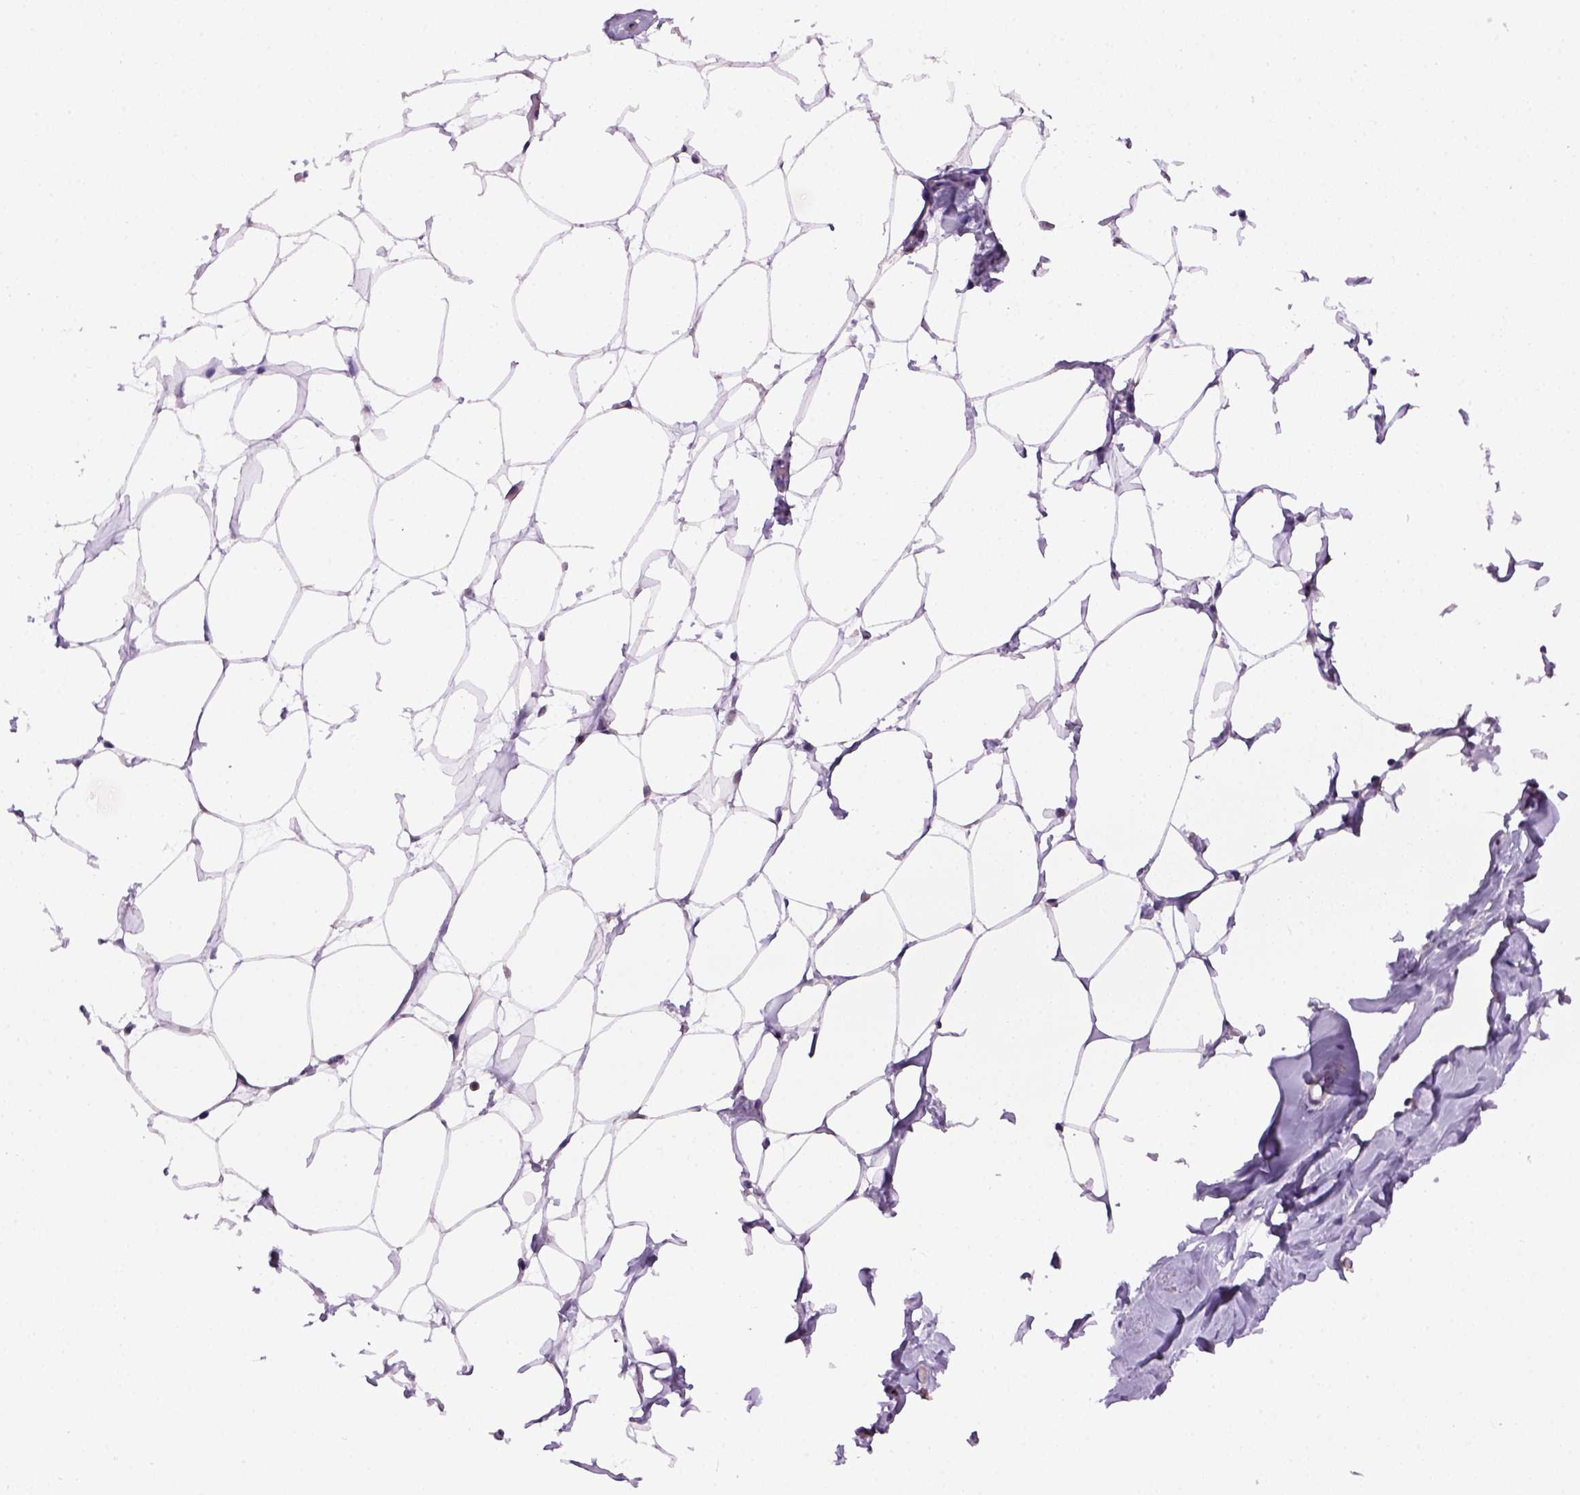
{"staining": {"intensity": "negative", "quantity": "none", "location": "none"}, "tissue": "breast", "cell_type": "Adipocytes", "image_type": "normal", "snomed": [{"axis": "morphology", "description": "Normal tissue, NOS"}, {"axis": "topography", "description": "Breast"}], "caption": "IHC image of benign human breast stained for a protein (brown), which demonstrates no staining in adipocytes.", "gene": "RAB43", "patient": {"sex": "female", "age": 27}}